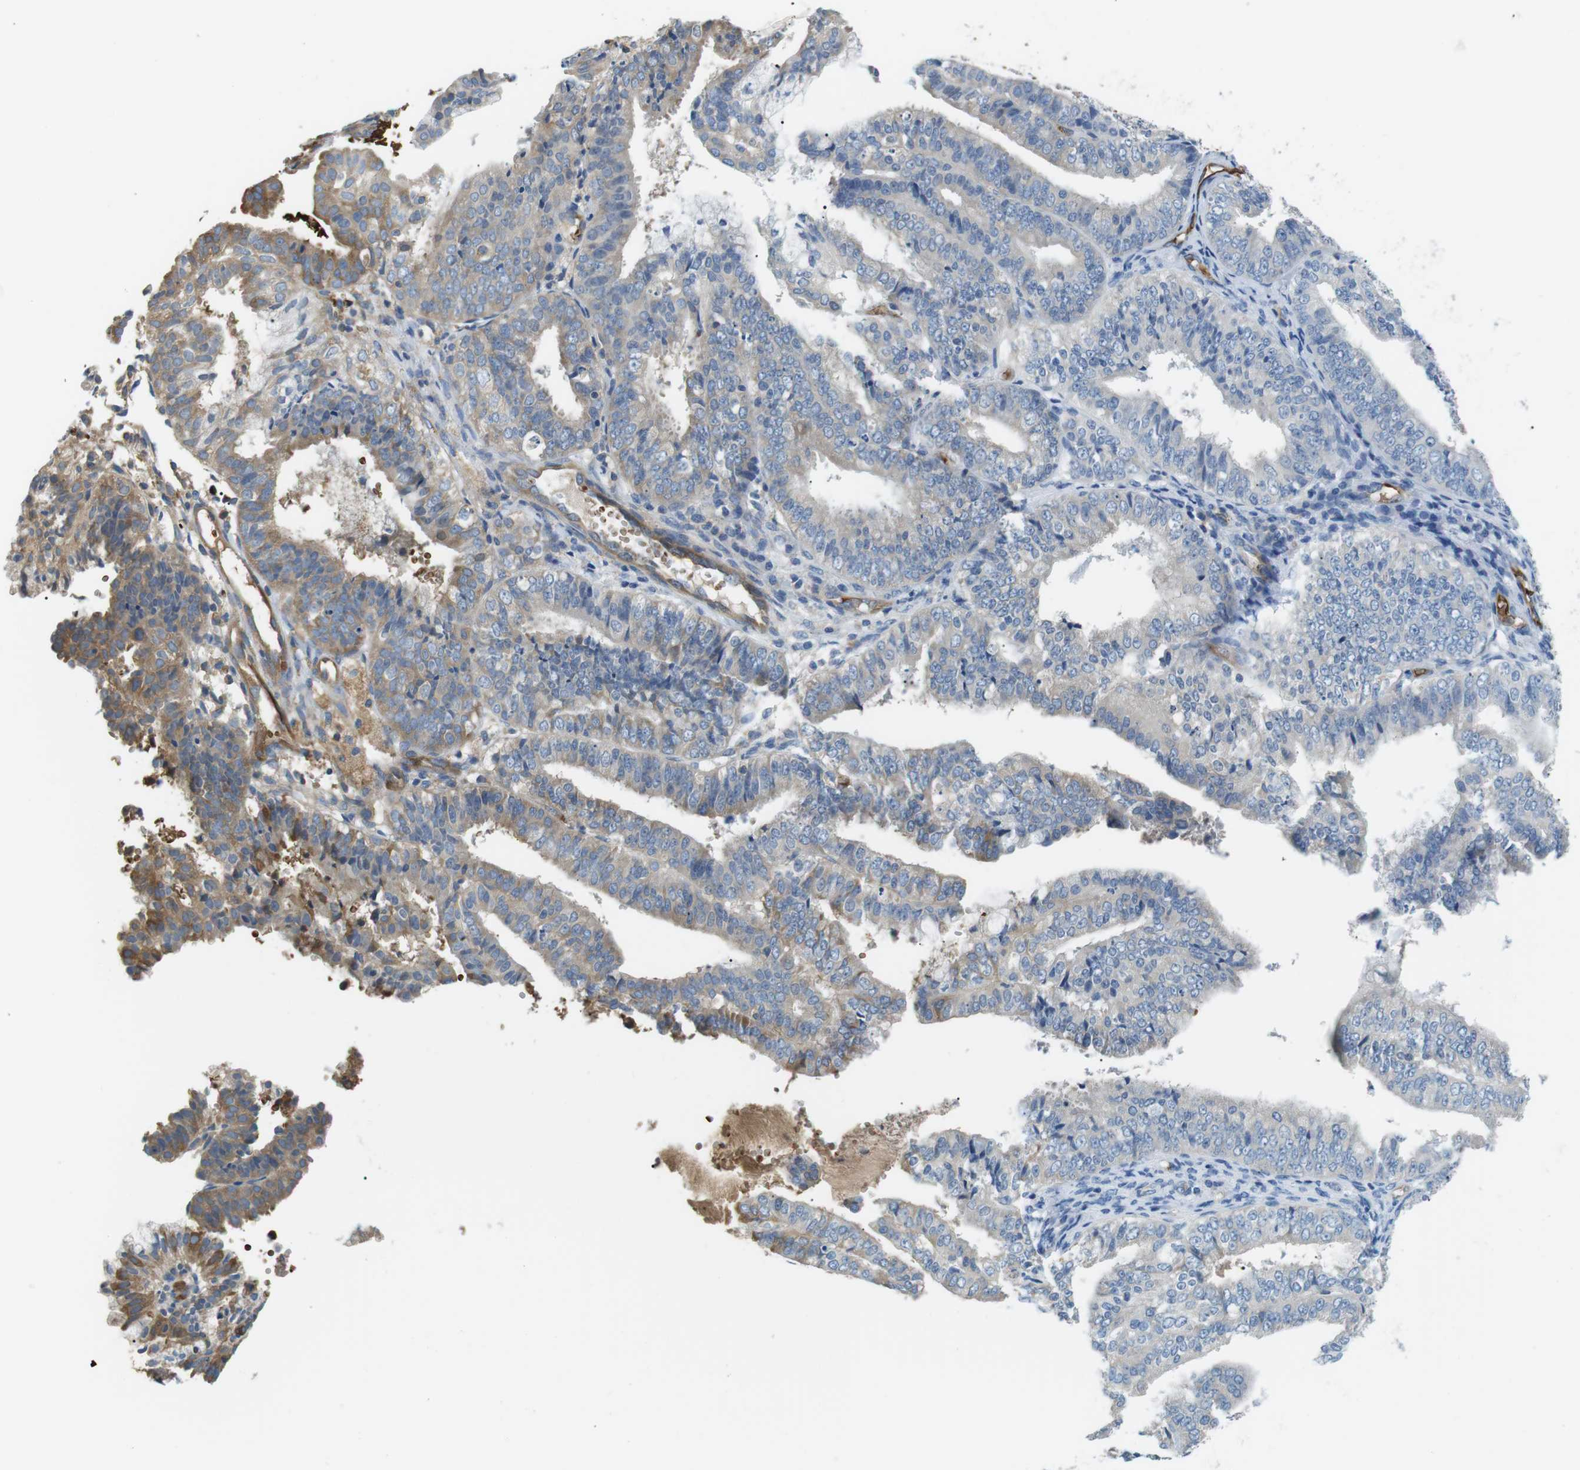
{"staining": {"intensity": "moderate", "quantity": "<25%", "location": "cytoplasmic/membranous"}, "tissue": "endometrial cancer", "cell_type": "Tumor cells", "image_type": "cancer", "snomed": [{"axis": "morphology", "description": "Adenocarcinoma, NOS"}, {"axis": "topography", "description": "Endometrium"}], "caption": "High-magnification brightfield microscopy of endometrial cancer (adenocarcinoma) stained with DAB (brown) and counterstained with hematoxylin (blue). tumor cells exhibit moderate cytoplasmic/membranous expression is appreciated in about<25% of cells.", "gene": "ADCY10", "patient": {"sex": "female", "age": 63}}